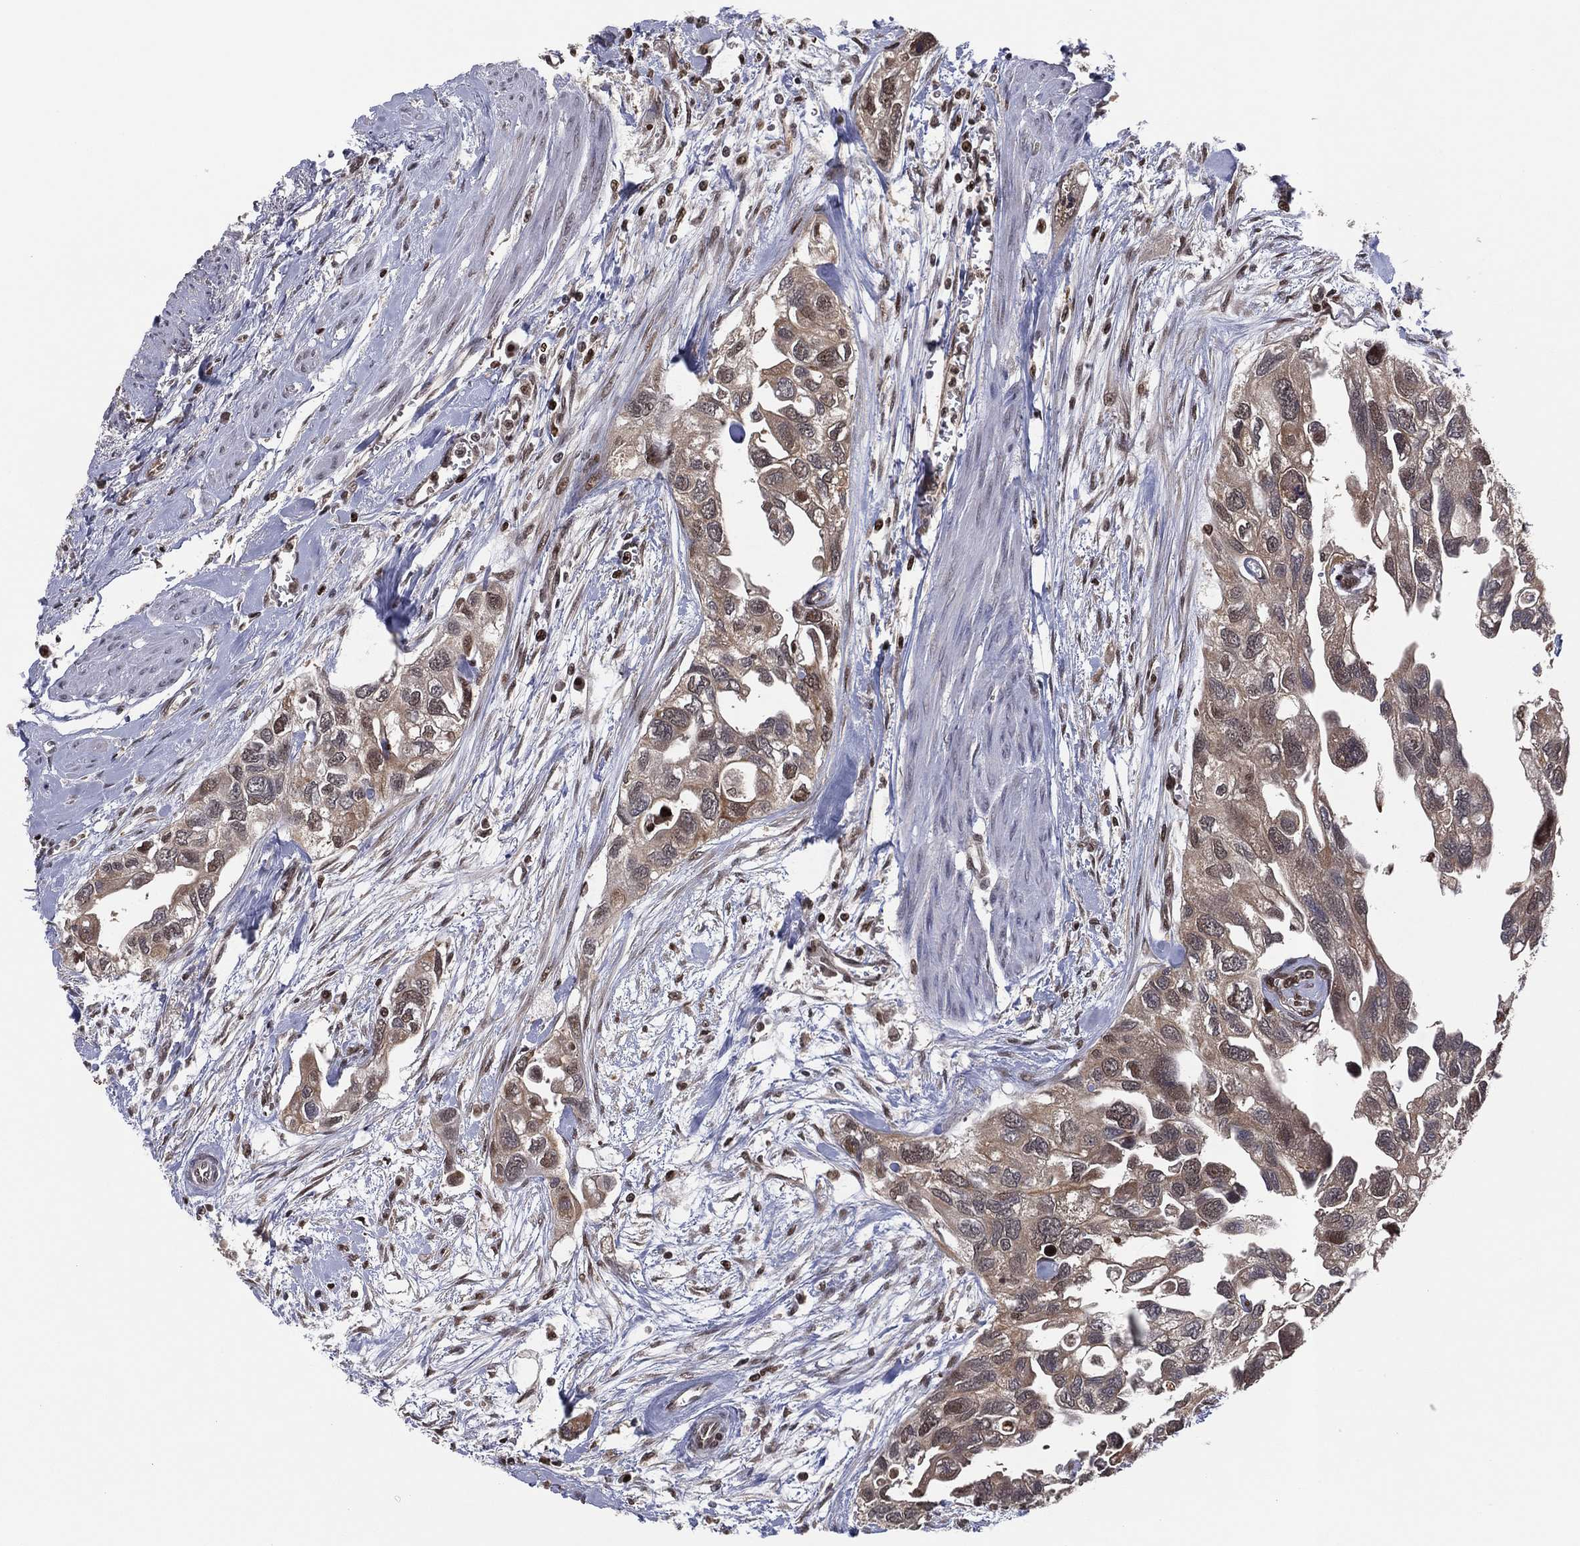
{"staining": {"intensity": "moderate", "quantity": "25%-75%", "location": "cytoplasmic/membranous"}, "tissue": "urothelial cancer", "cell_type": "Tumor cells", "image_type": "cancer", "snomed": [{"axis": "morphology", "description": "Urothelial carcinoma, High grade"}, {"axis": "topography", "description": "Urinary bladder"}], "caption": "IHC of high-grade urothelial carcinoma shows medium levels of moderate cytoplasmic/membranous positivity in about 25%-75% of tumor cells.", "gene": "PSMA1", "patient": {"sex": "male", "age": 59}}